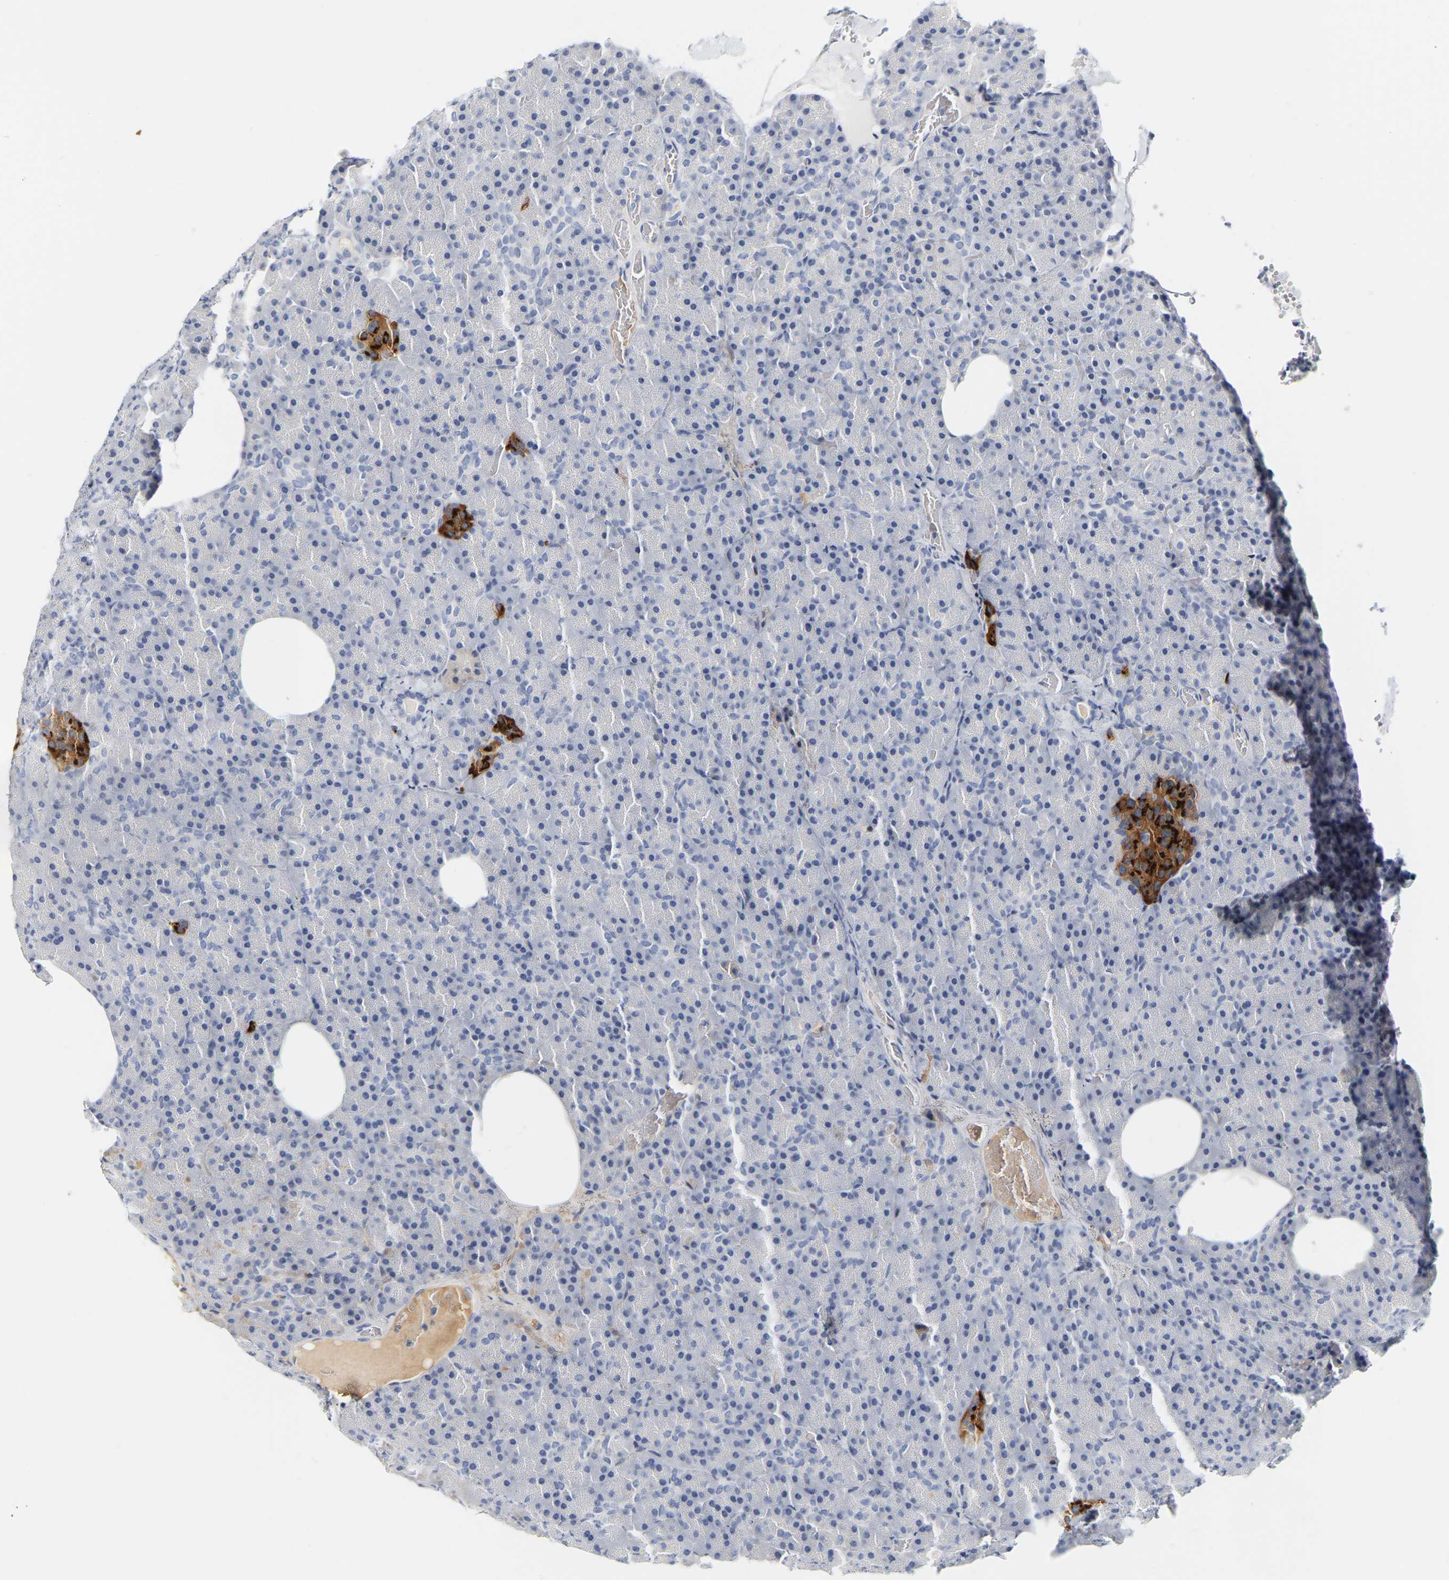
{"staining": {"intensity": "negative", "quantity": "none", "location": "none"}, "tissue": "pancreas", "cell_type": "Exocrine glandular cells", "image_type": "normal", "snomed": [{"axis": "morphology", "description": "Normal tissue, NOS"}, {"axis": "morphology", "description": "Carcinoid, malignant, NOS"}, {"axis": "topography", "description": "Pancreas"}], "caption": "There is no significant expression in exocrine glandular cells of pancreas. (Stains: DAB immunohistochemistry (IHC) with hematoxylin counter stain, Microscopy: brightfield microscopy at high magnification).", "gene": "GNAS", "patient": {"sex": "female", "age": 35}}